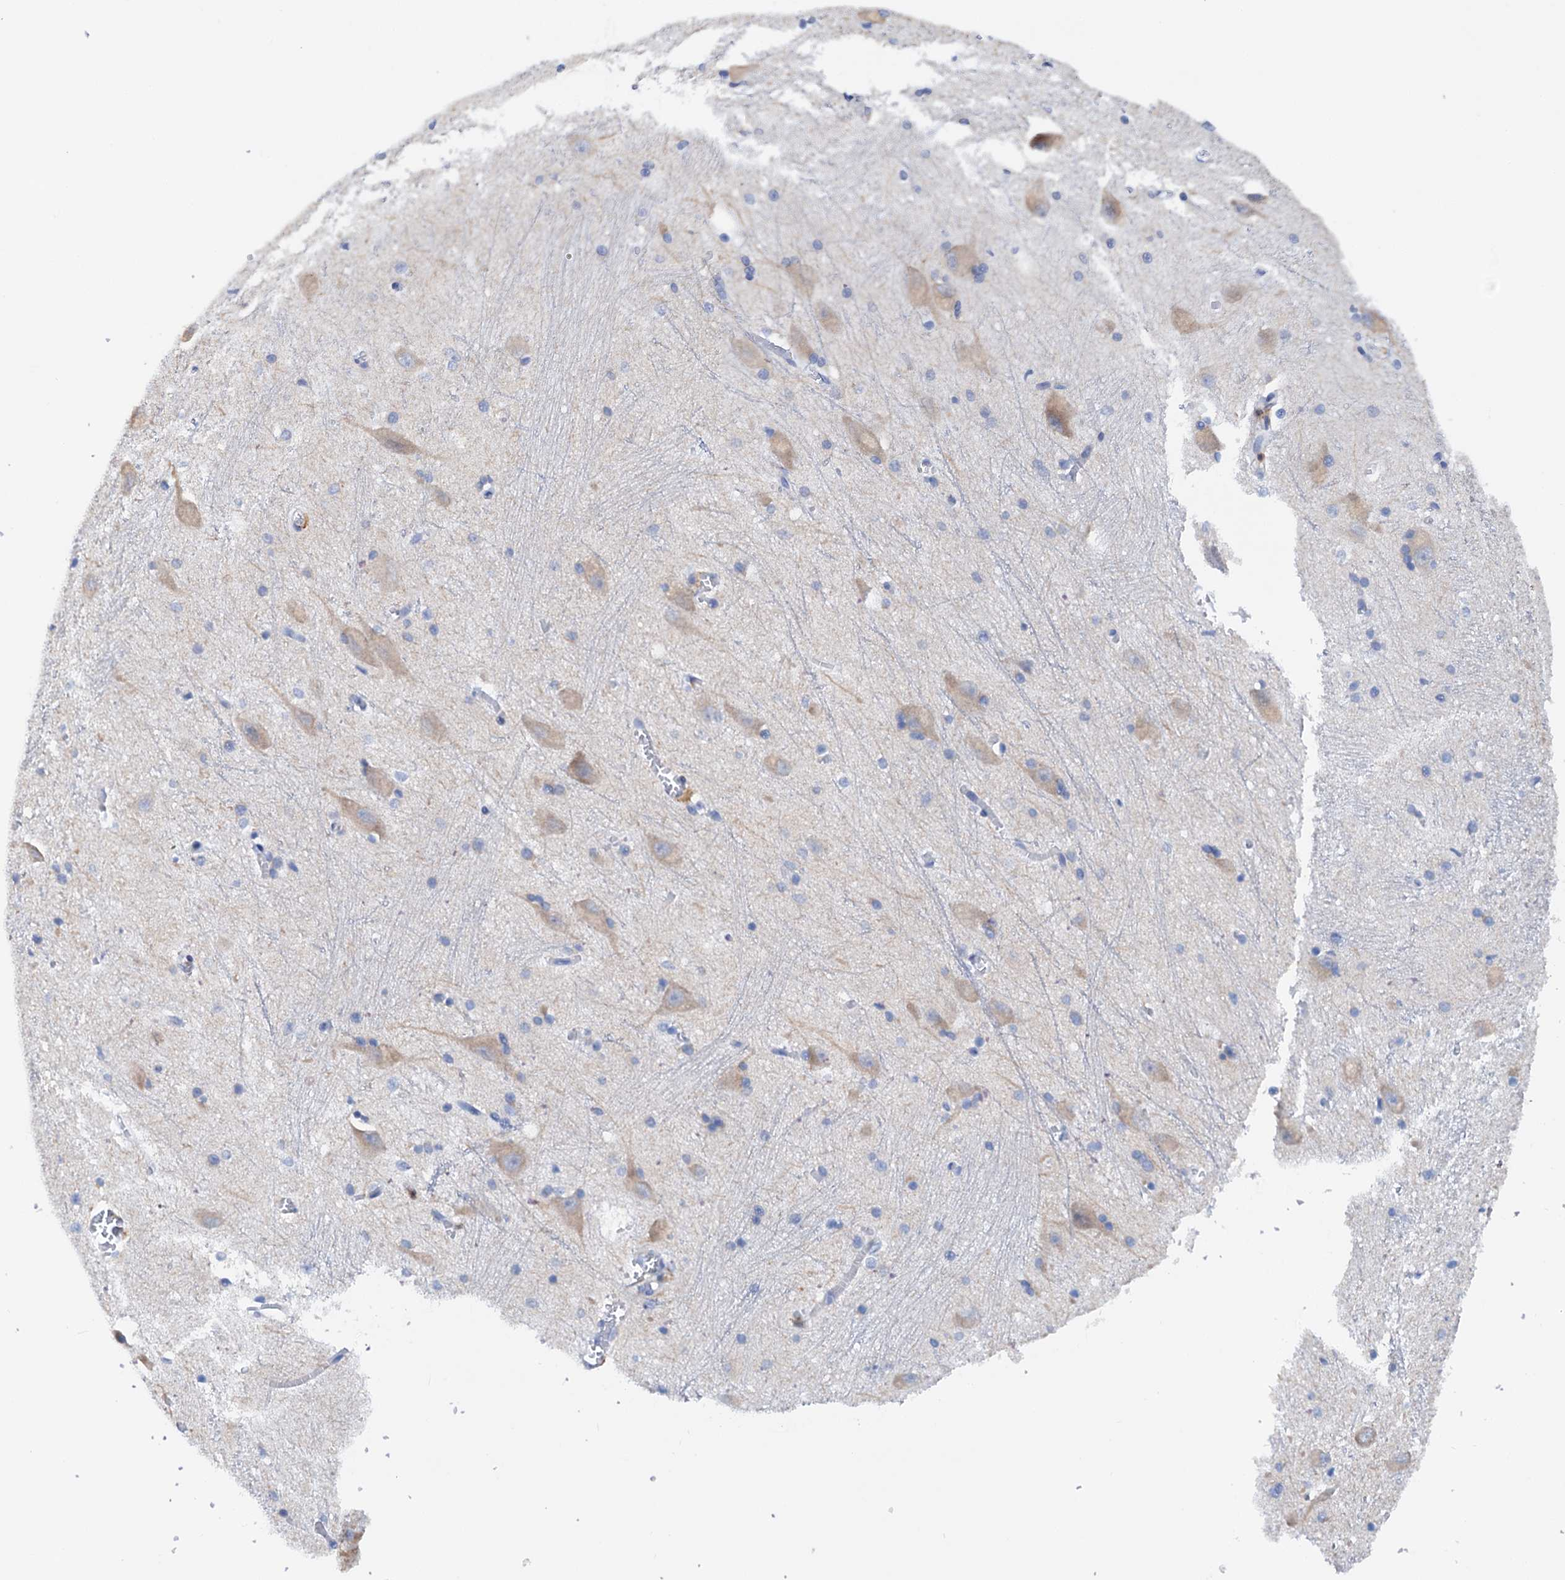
{"staining": {"intensity": "negative", "quantity": "none", "location": "none"}, "tissue": "caudate", "cell_type": "Glial cells", "image_type": "normal", "snomed": [{"axis": "morphology", "description": "Normal tissue, NOS"}, {"axis": "topography", "description": "Lateral ventricle wall"}], "caption": "IHC photomicrograph of normal caudate: human caudate stained with DAB reveals no significant protein staining in glial cells. The staining is performed using DAB brown chromogen with nuclei counter-stained in using hematoxylin.", "gene": "RASSF9", "patient": {"sex": "male", "age": 37}}